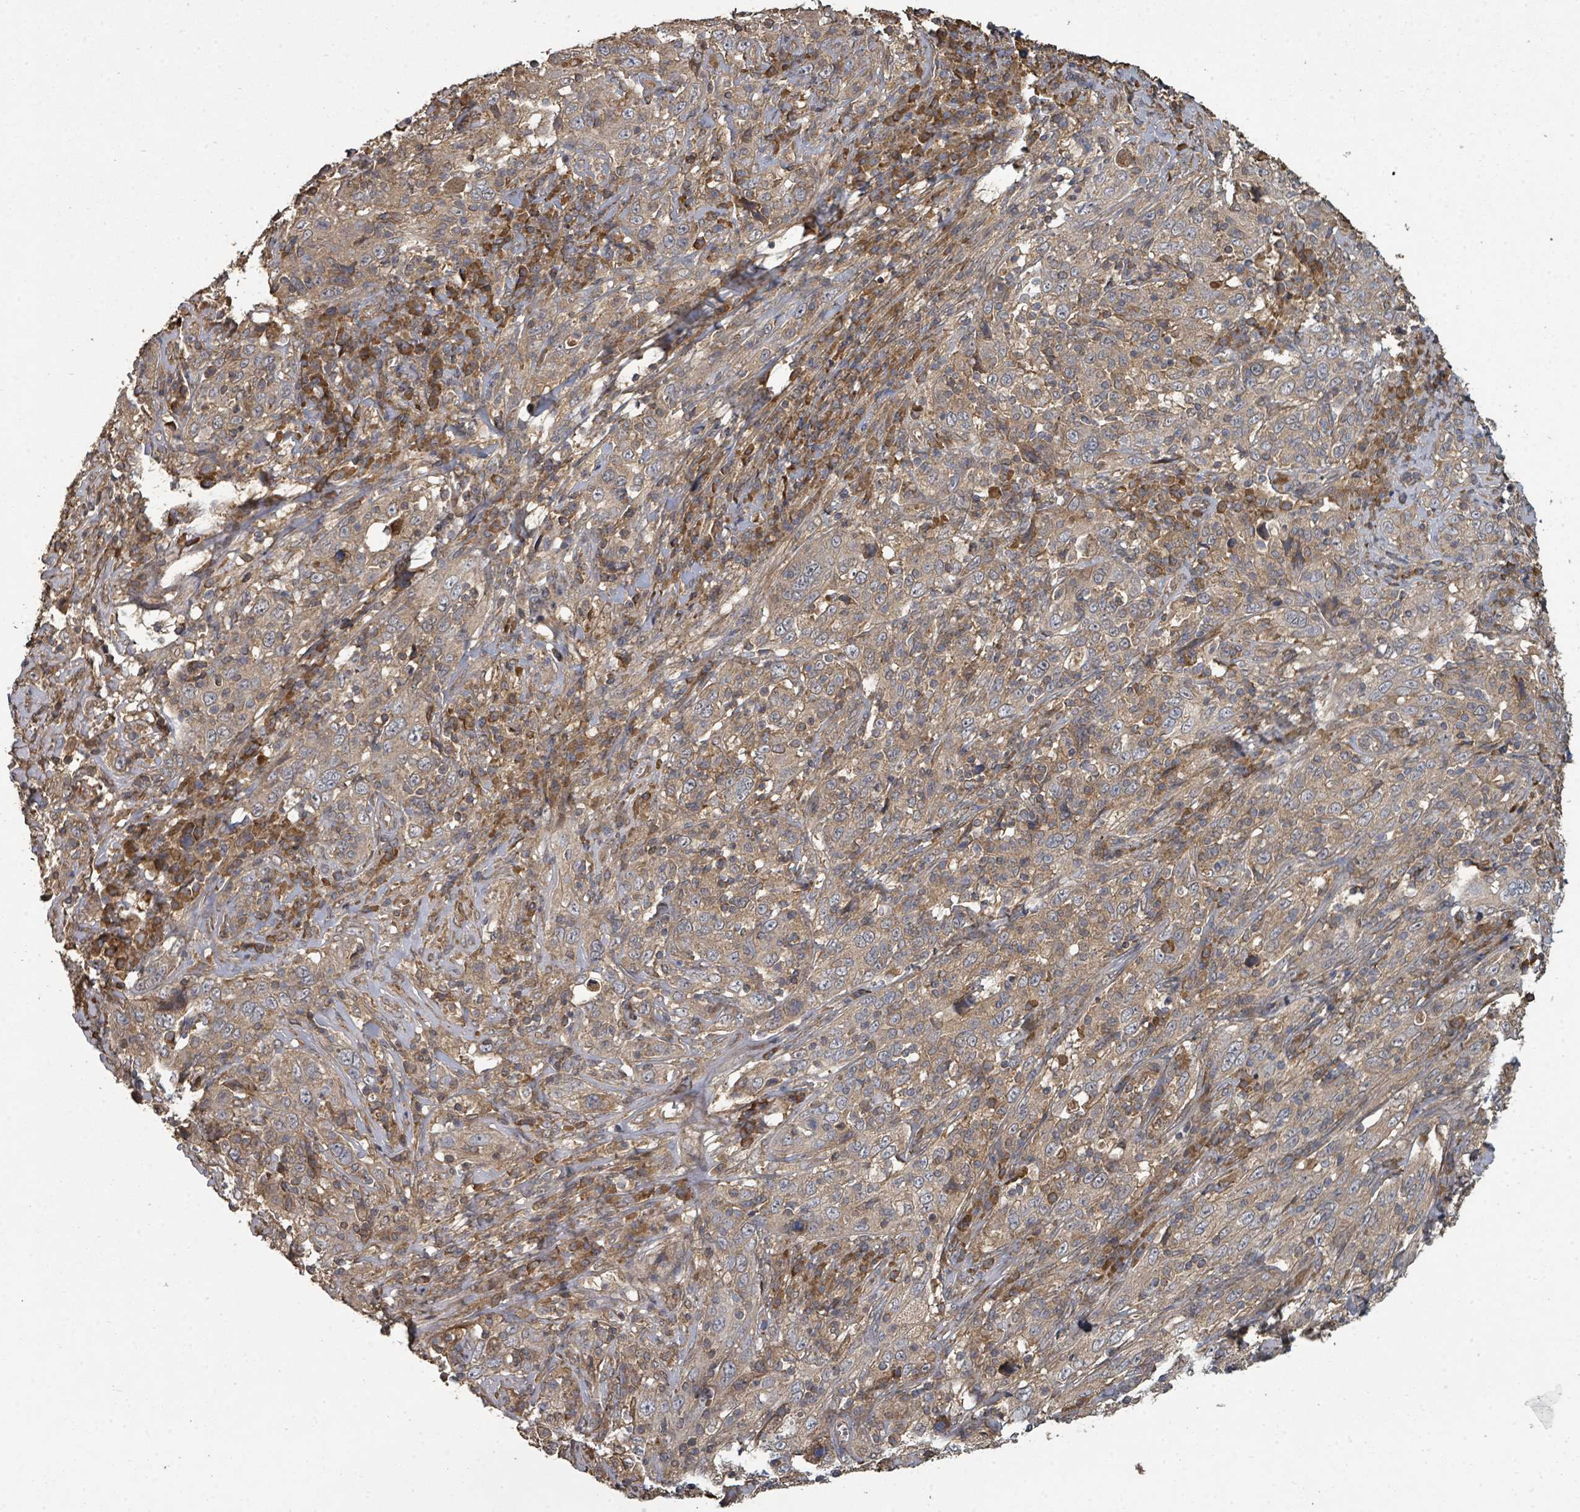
{"staining": {"intensity": "moderate", "quantity": ">75%", "location": "cytoplasmic/membranous"}, "tissue": "cervical cancer", "cell_type": "Tumor cells", "image_type": "cancer", "snomed": [{"axis": "morphology", "description": "Squamous cell carcinoma, NOS"}, {"axis": "topography", "description": "Cervix"}], "caption": "Protein analysis of cervical squamous cell carcinoma tissue reveals moderate cytoplasmic/membranous staining in approximately >75% of tumor cells. Using DAB (3,3'-diaminobenzidine) (brown) and hematoxylin (blue) stains, captured at high magnification using brightfield microscopy.", "gene": "WDFY1", "patient": {"sex": "female", "age": 46}}